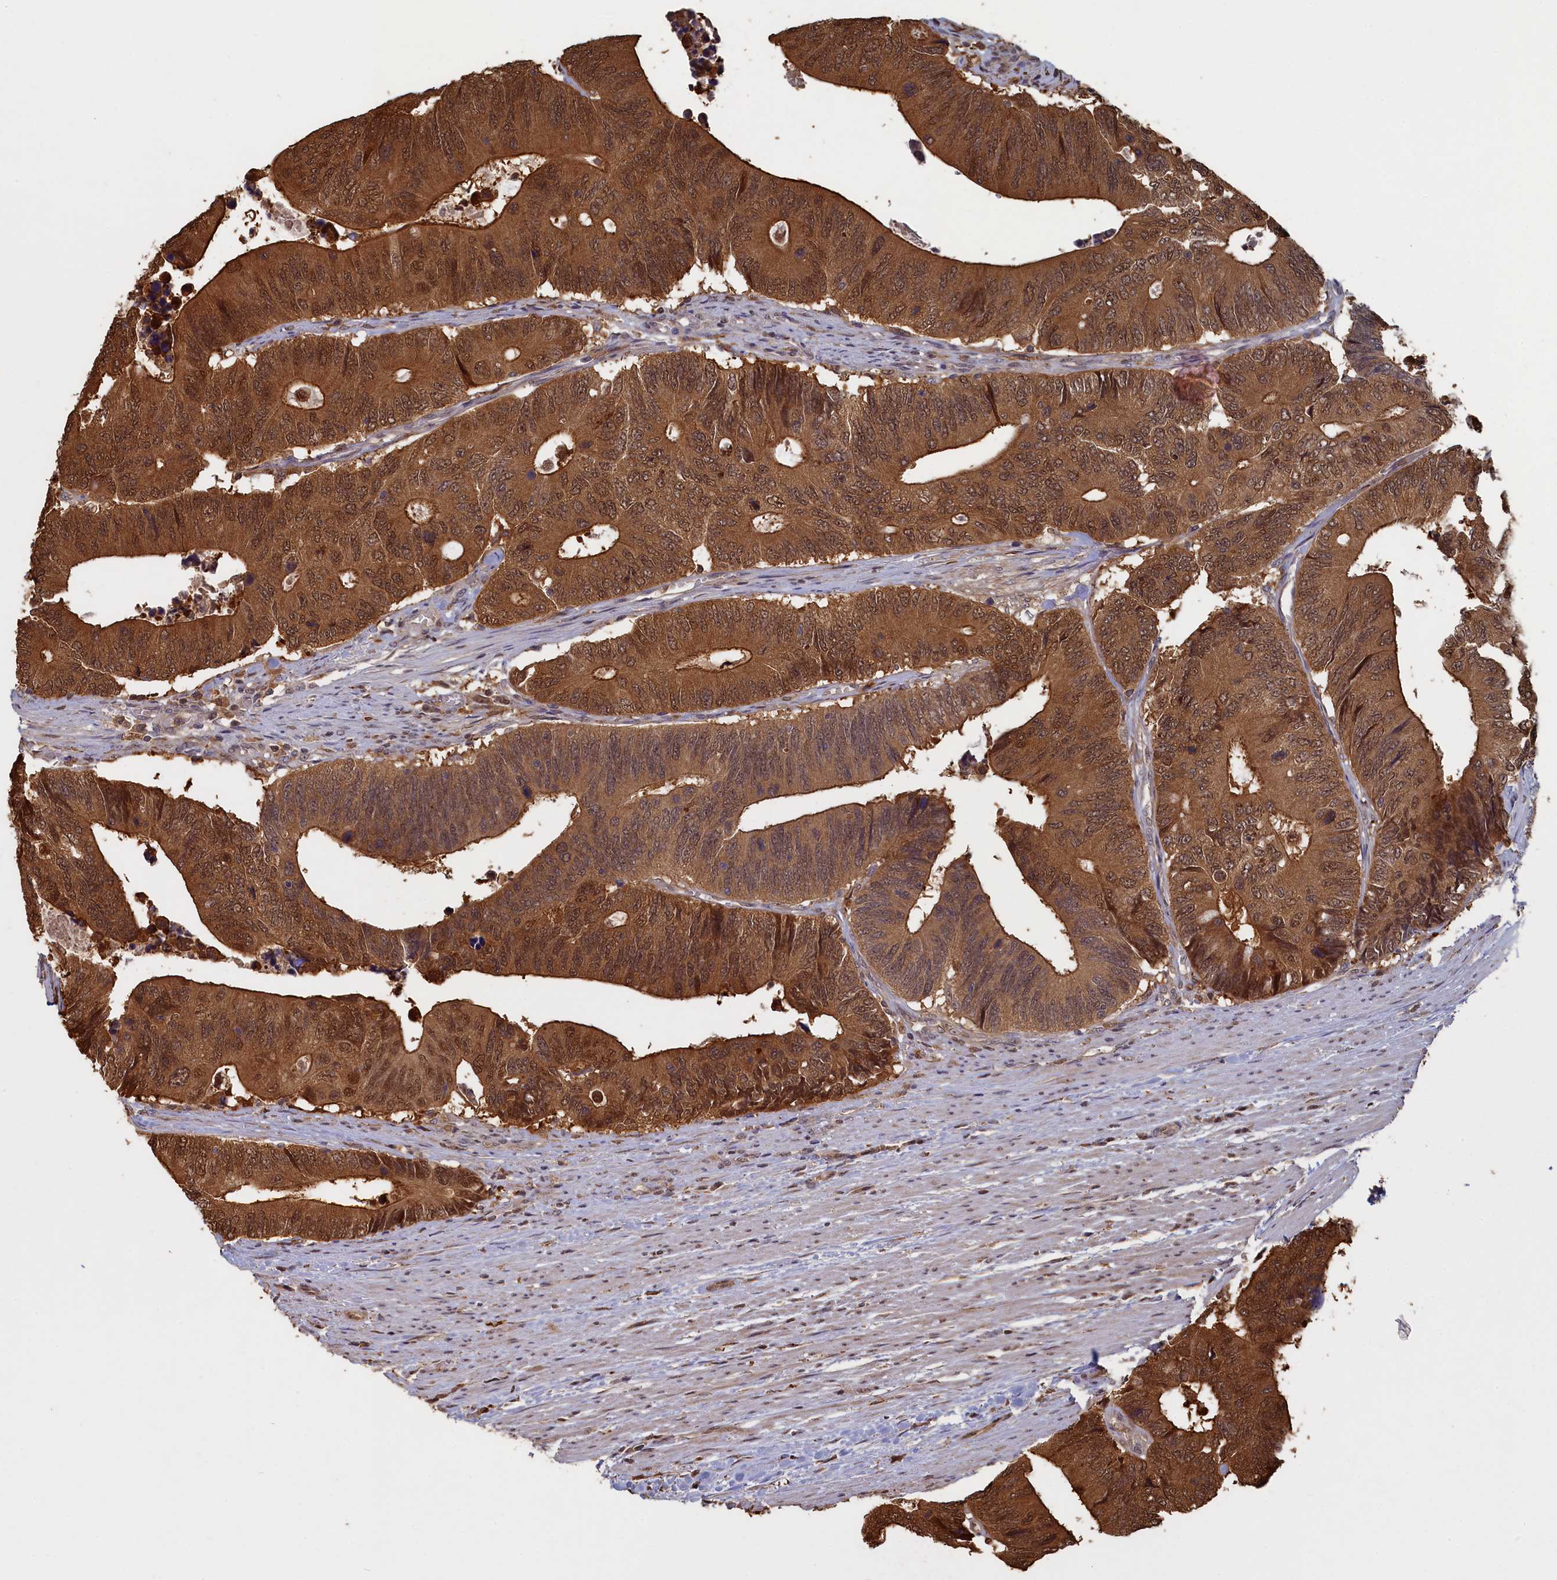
{"staining": {"intensity": "strong", "quantity": ">75%", "location": "cytoplasmic/membranous,nuclear"}, "tissue": "colorectal cancer", "cell_type": "Tumor cells", "image_type": "cancer", "snomed": [{"axis": "morphology", "description": "Adenocarcinoma, NOS"}, {"axis": "topography", "description": "Colon"}], "caption": "Tumor cells demonstrate high levels of strong cytoplasmic/membranous and nuclear expression in approximately >75% of cells in colorectal cancer.", "gene": "UCHL3", "patient": {"sex": "male", "age": 87}}